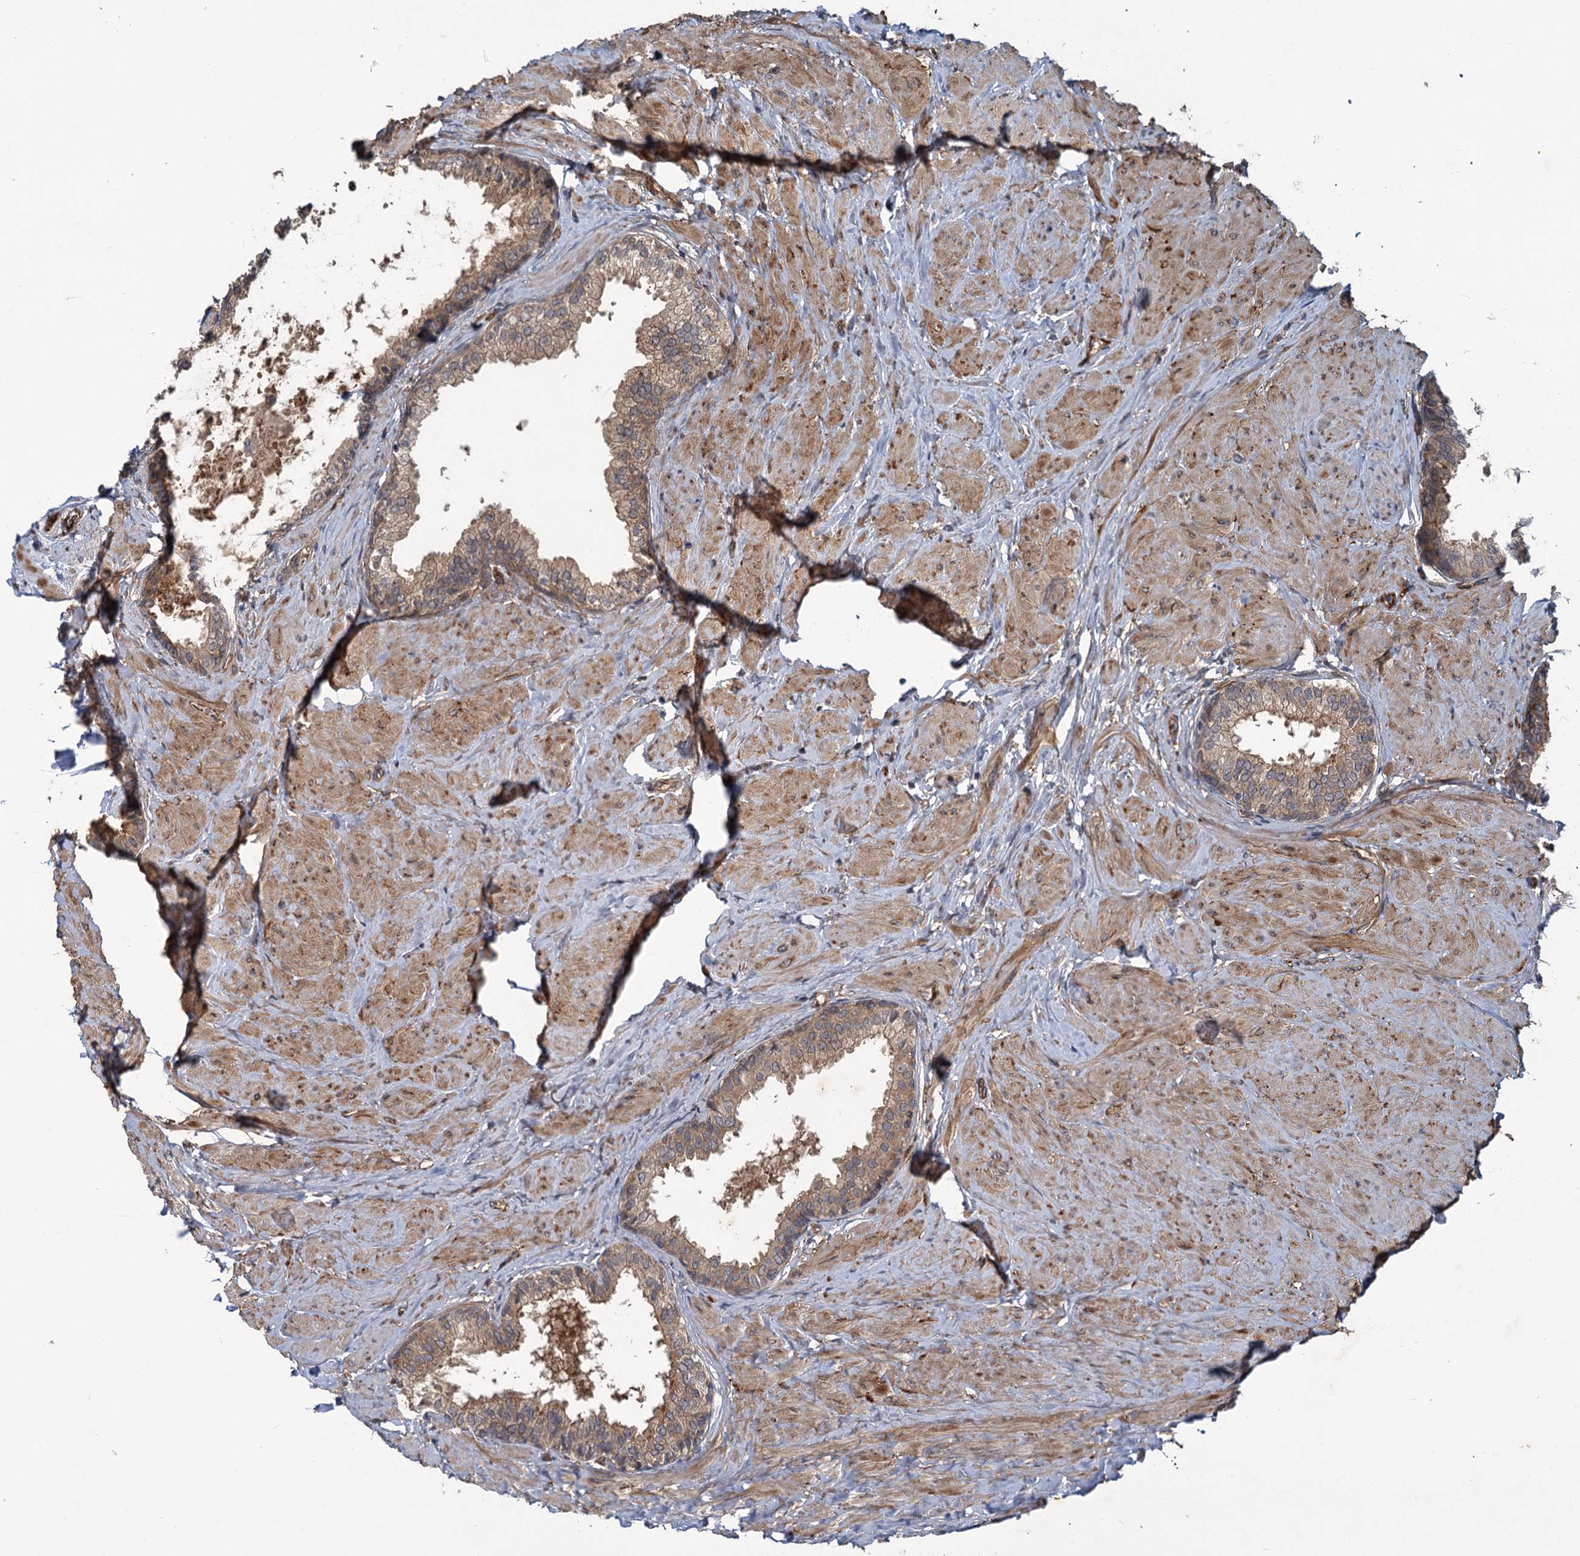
{"staining": {"intensity": "moderate", "quantity": ">75%", "location": "cytoplasmic/membranous"}, "tissue": "prostate", "cell_type": "Glandular cells", "image_type": "normal", "snomed": [{"axis": "morphology", "description": "Normal tissue, NOS"}, {"axis": "topography", "description": "Prostate"}], "caption": "Moderate cytoplasmic/membranous protein staining is identified in about >75% of glandular cells in prostate.", "gene": "PKN2", "patient": {"sex": "male", "age": 48}}